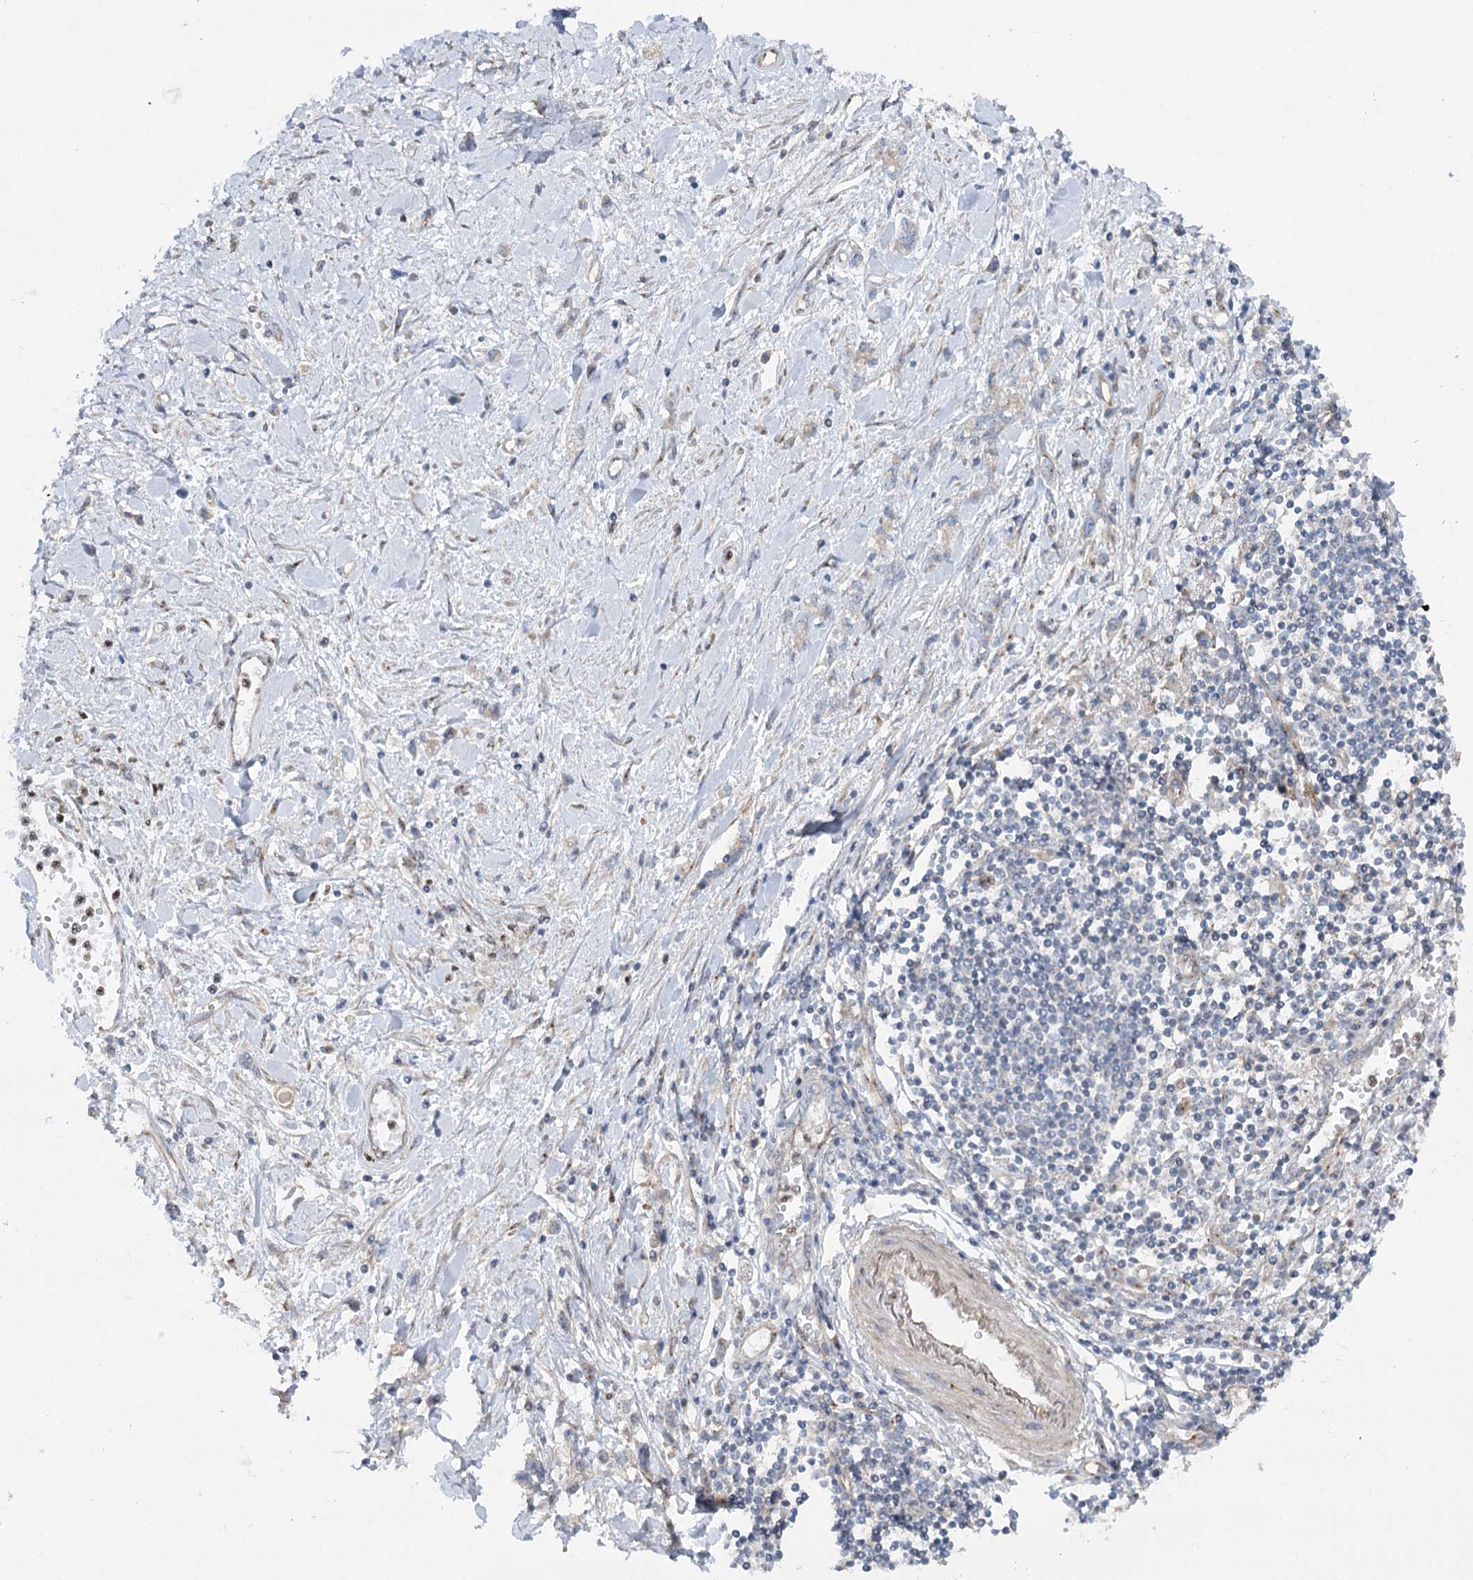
{"staining": {"intensity": "weak", "quantity": "<25%", "location": "cytoplasmic/membranous"}, "tissue": "stomach cancer", "cell_type": "Tumor cells", "image_type": "cancer", "snomed": [{"axis": "morphology", "description": "Adenocarcinoma, NOS"}, {"axis": "topography", "description": "Stomach"}], "caption": "Protein analysis of stomach cancer shows no significant staining in tumor cells.", "gene": "SCN11A", "patient": {"sex": "female", "age": 76}}